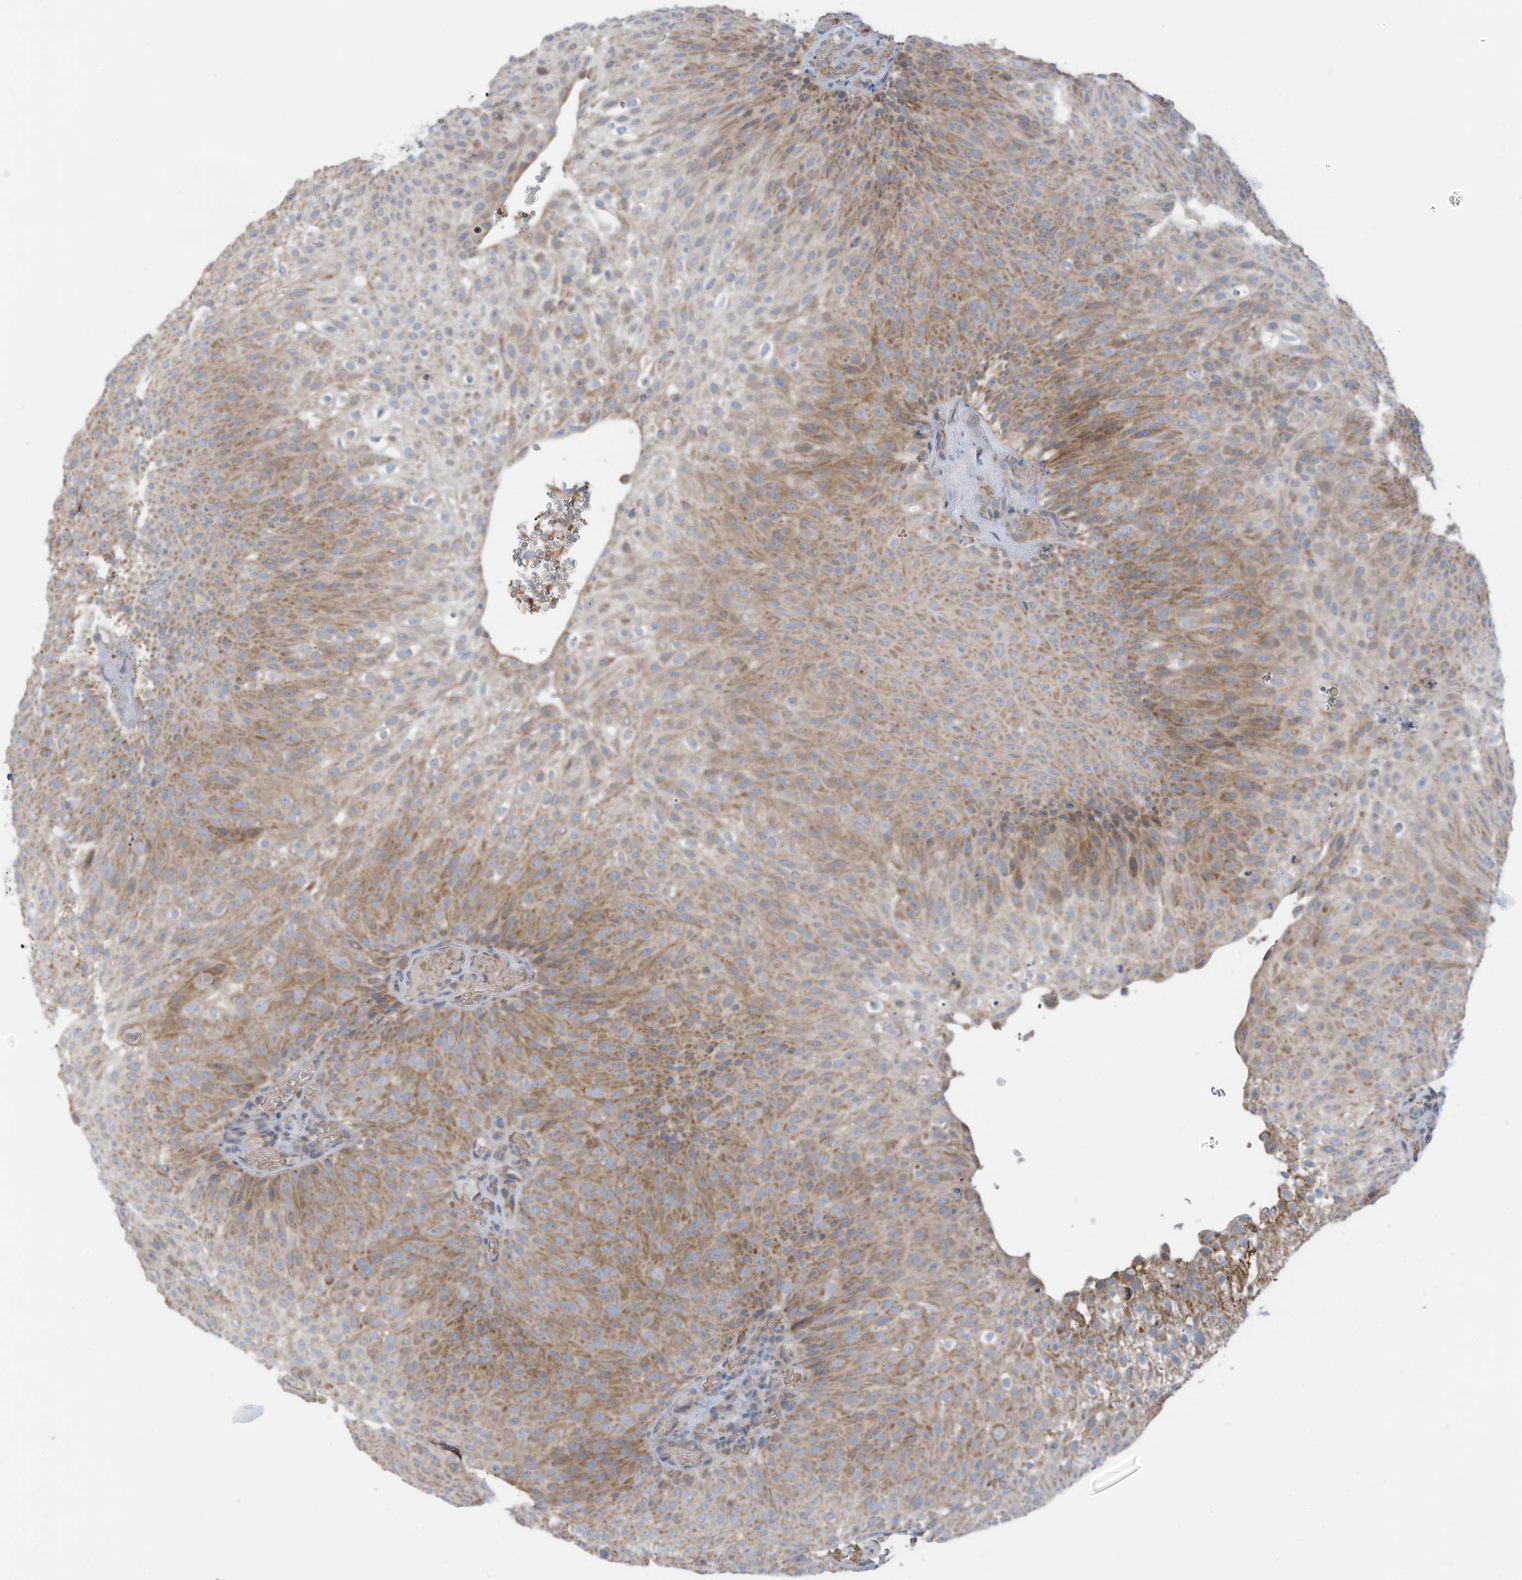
{"staining": {"intensity": "moderate", "quantity": "25%-75%", "location": "cytoplasmic/membranous"}, "tissue": "urothelial cancer", "cell_type": "Tumor cells", "image_type": "cancer", "snomed": [{"axis": "morphology", "description": "Urothelial carcinoma, Low grade"}, {"axis": "topography", "description": "Urinary bladder"}], "caption": "This micrograph exhibits urothelial cancer stained with immunohistochemistry to label a protein in brown. The cytoplasmic/membranous of tumor cells show moderate positivity for the protein. Nuclei are counter-stained blue.", "gene": "EOMES", "patient": {"sex": "male", "age": 78}}